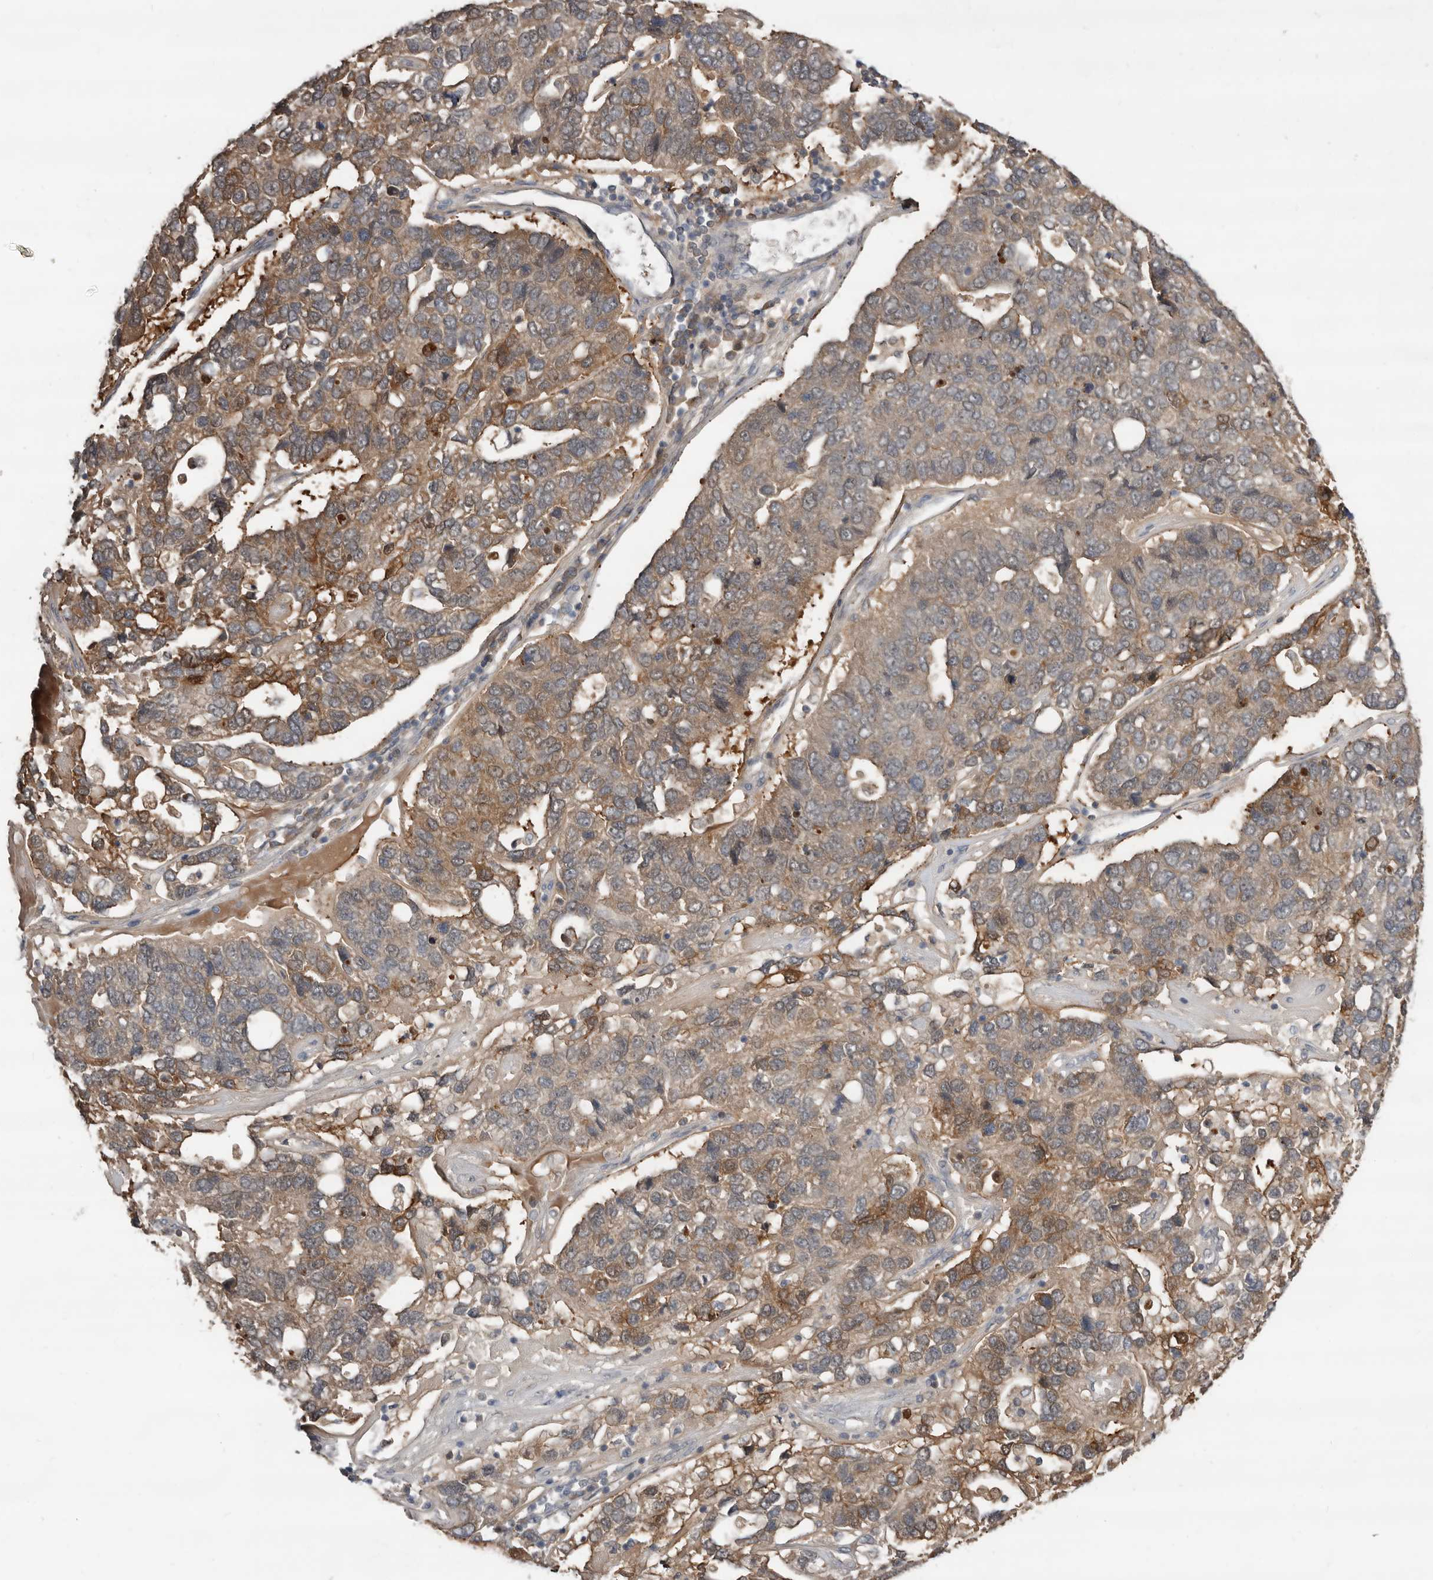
{"staining": {"intensity": "moderate", "quantity": ">75%", "location": "cytoplasmic/membranous"}, "tissue": "pancreatic cancer", "cell_type": "Tumor cells", "image_type": "cancer", "snomed": [{"axis": "morphology", "description": "Adenocarcinoma, NOS"}, {"axis": "topography", "description": "Pancreas"}], "caption": "High-magnification brightfield microscopy of pancreatic cancer stained with DAB (3,3'-diaminobenzidine) (brown) and counterstained with hematoxylin (blue). tumor cells exhibit moderate cytoplasmic/membranous positivity is seen in about>75% of cells. (Stains: DAB (3,3'-diaminobenzidine) in brown, nuclei in blue, Microscopy: brightfield microscopy at high magnification).", "gene": "RBKS", "patient": {"sex": "female", "age": 61}}